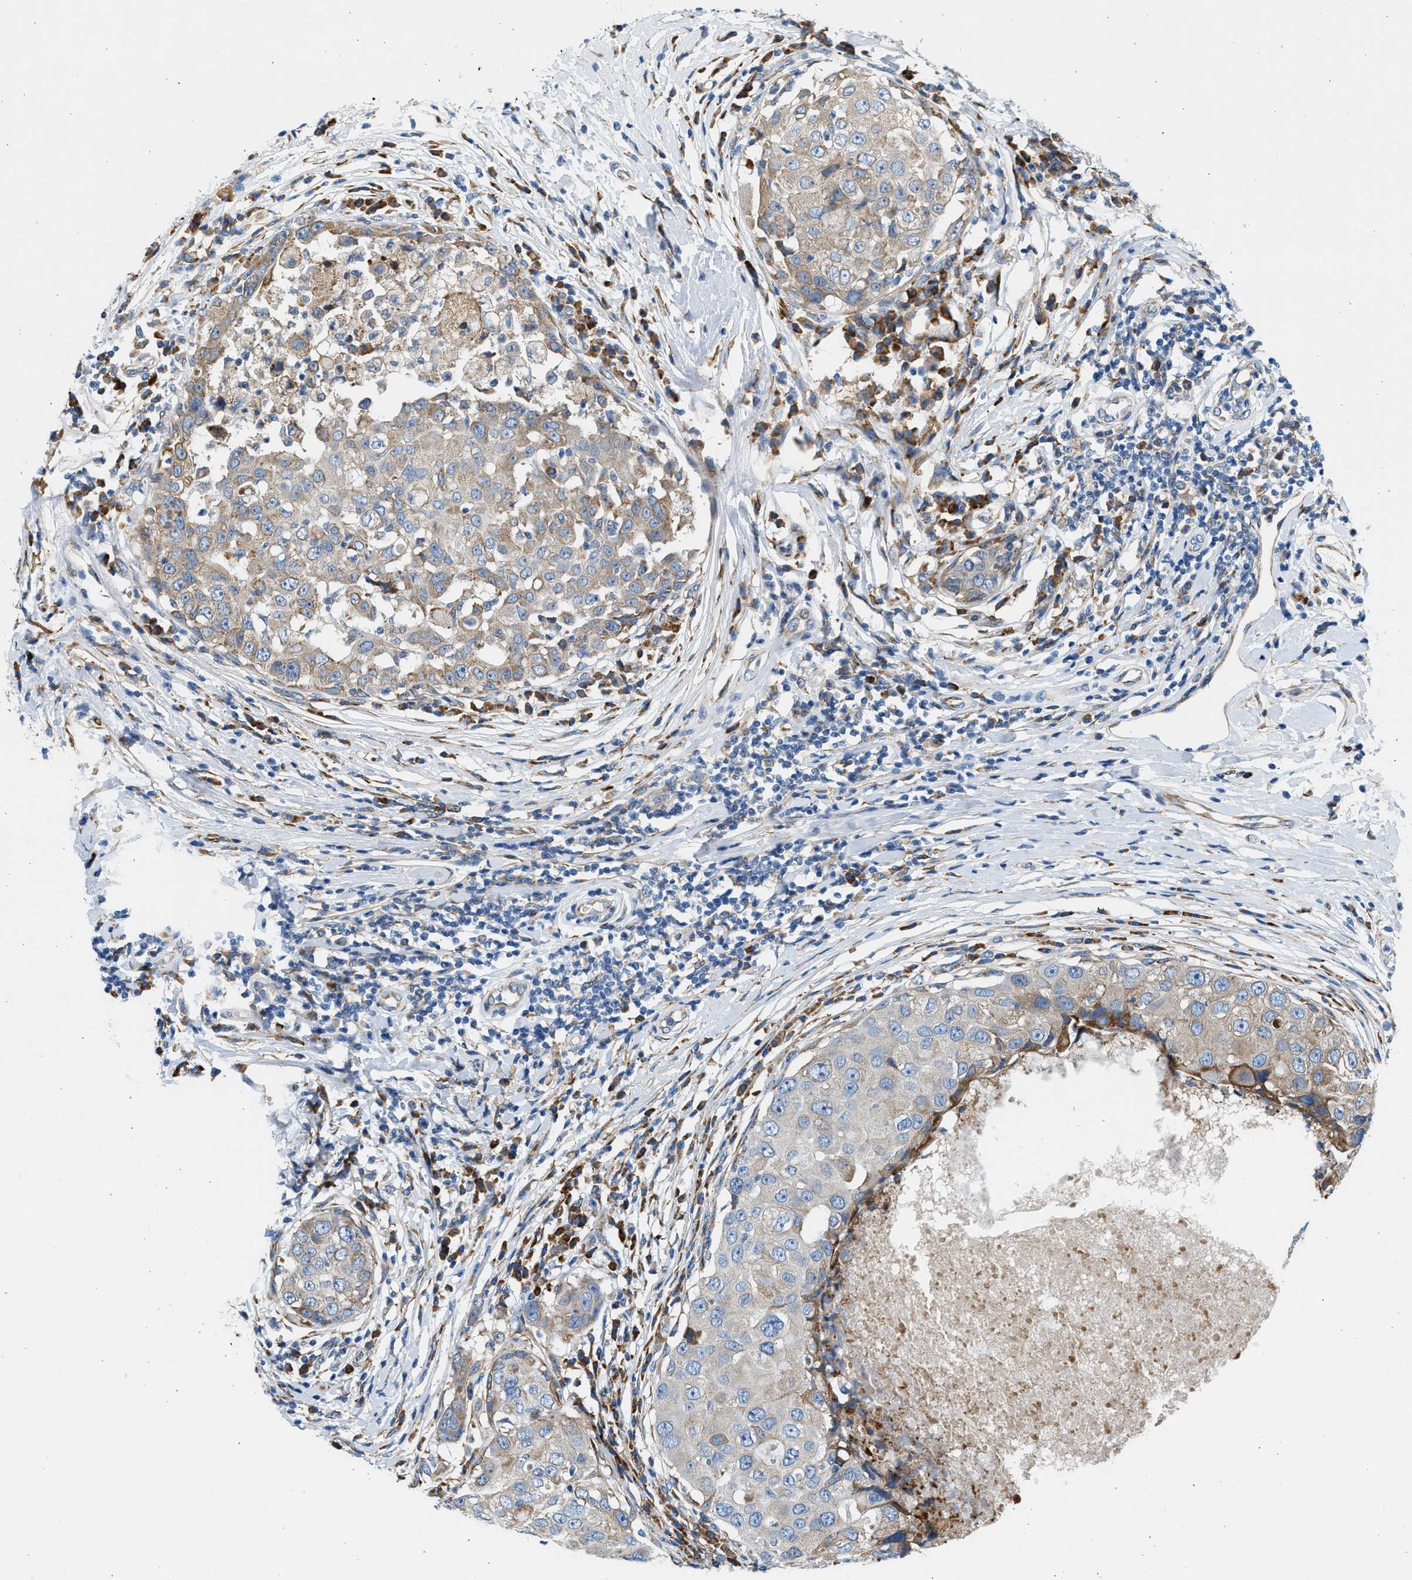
{"staining": {"intensity": "weak", "quantity": "25%-75%", "location": "cytoplasmic/membranous"}, "tissue": "breast cancer", "cell_type": "Tumor cells", "image_type": "cancer", "snomed": [{"axis": "morphology", "description": "Duct carcinoma"}, {"axis": "topography", "description": "Breast"}], "caption": "Tumor cells demonstrate low levels of weak cytoplasmic/membranous staining in about 25%-75% of cells in breast infiltrating ductal carcinoma. The protein is stained brown, and the nuclei are stained in blue (DAB (3,3'-diaminobenzidine) IHC with brightfield microscopy, high magnification).", "gene": "CNTN6", "patient": {"sex": "female", "age": 27}}